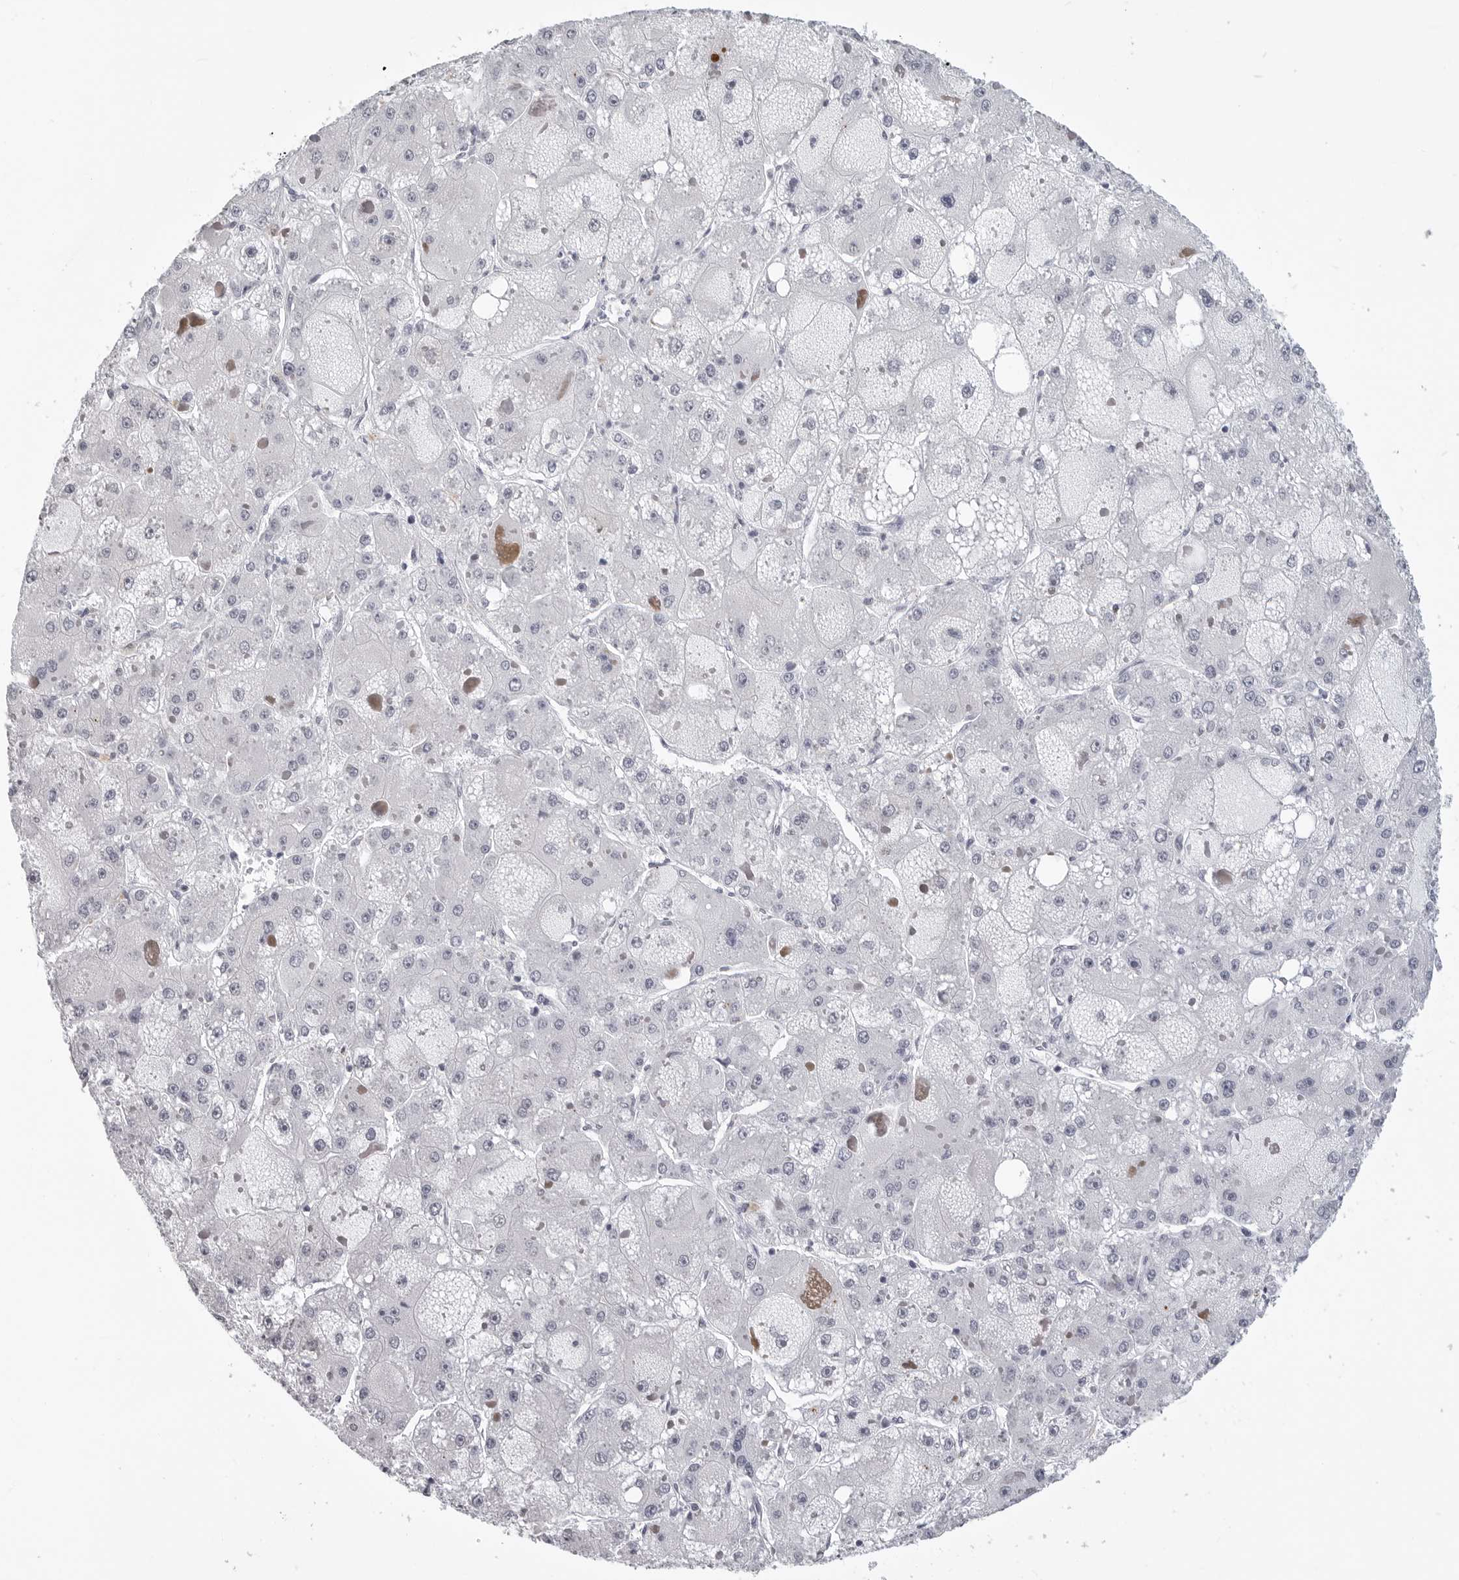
{"staining": {"intensity": "negative", "quantity": "none", "location": "none"}, "tissue": "liver cancer", "cell_type": "Tumor cells", "image_type": "cancer", "snomed": [{"axis": "morphology", "description": "Carcinoma, Hepatocellular, NOS"}, {"axis": "topography", "description": "Liver"}], "caption": "DAB (3,3'-diaminobenzidine) immunohistochemical staining of human liver hepatocellular carcinoma shows no significant positivity in tumor cells.", "gene": "LGALS4", "patient": {"sex": "female", "age": 73}}